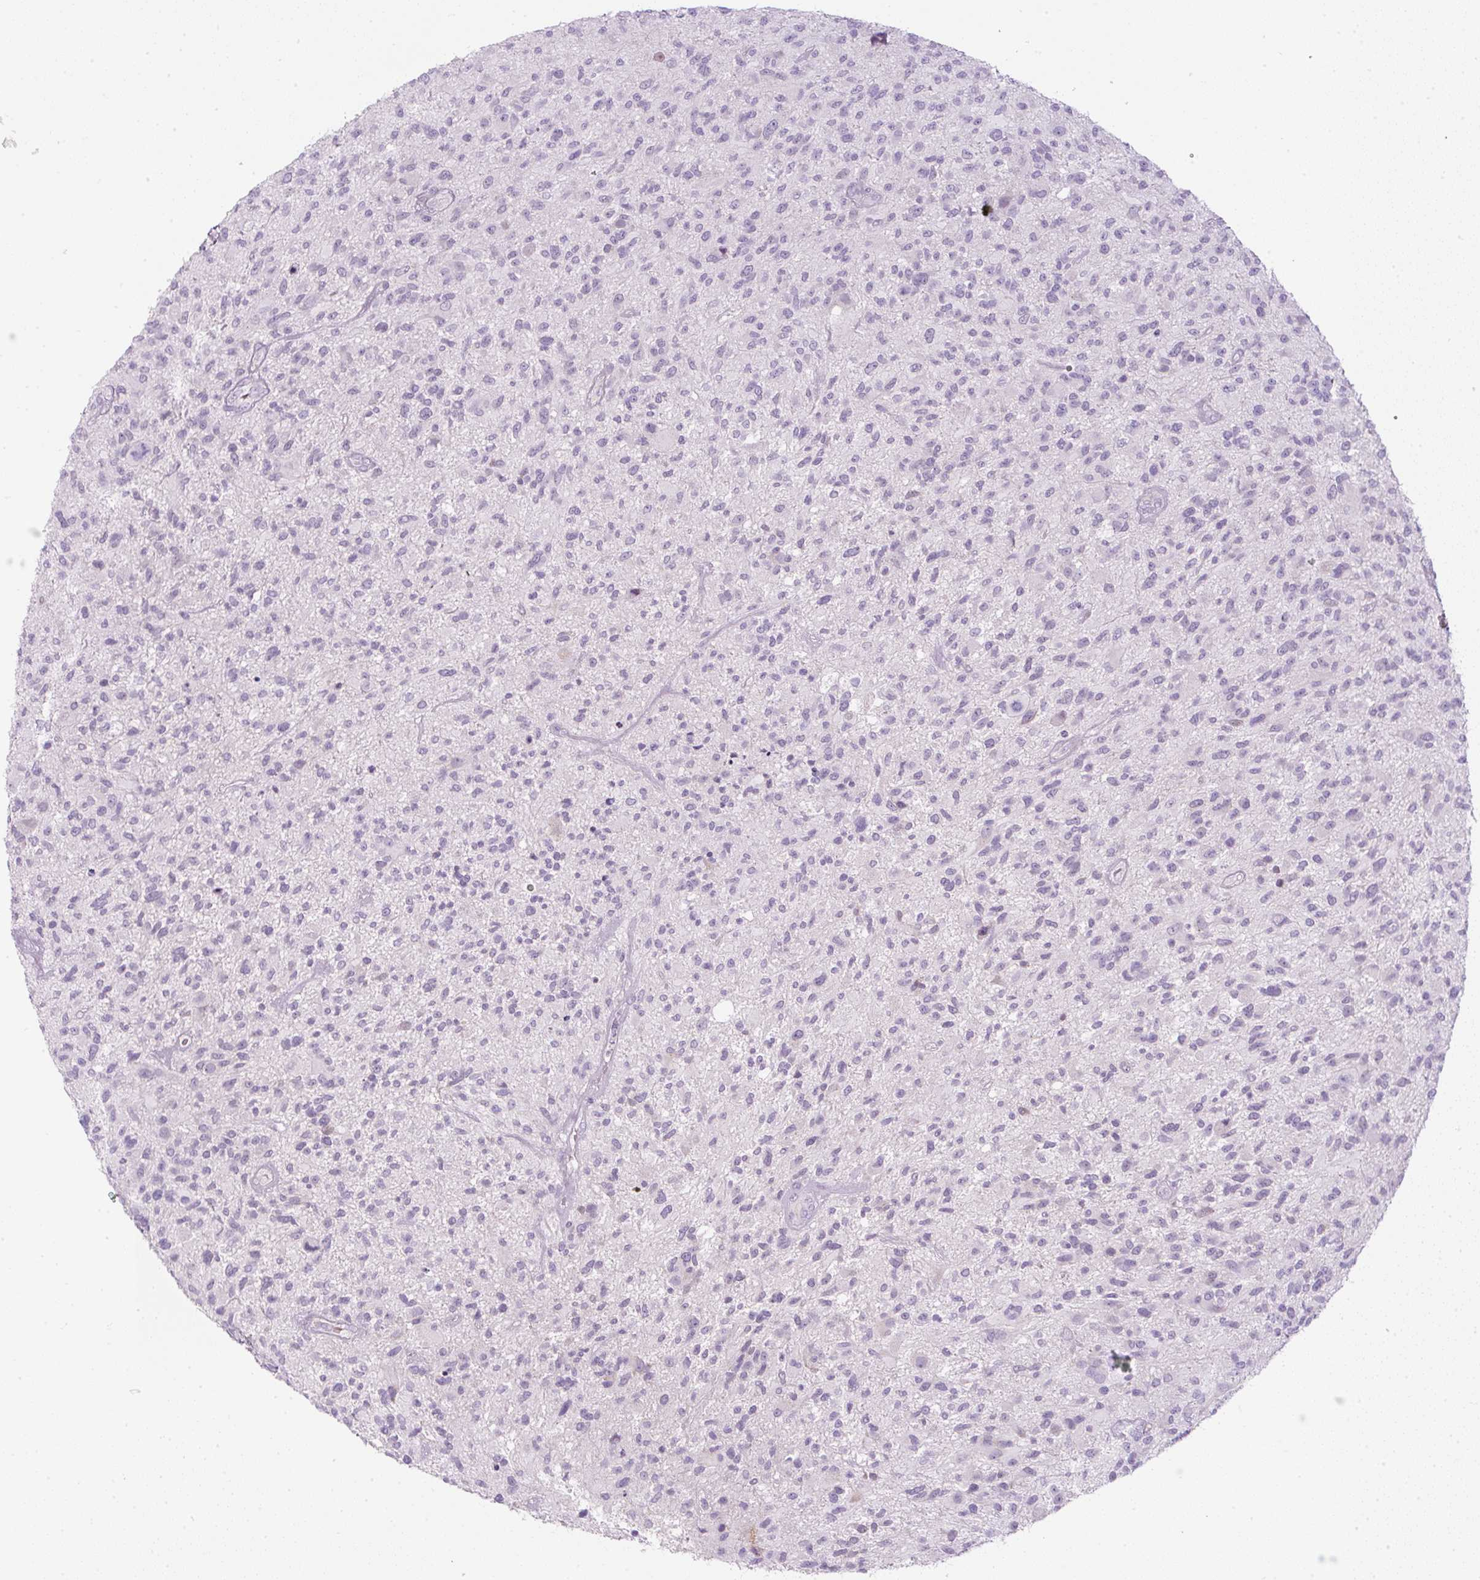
{"staining": {"intensity": "negative", "quantity": "none", "location": "none"}, "tissue": "glioma", "cell_type": "Tumor cells", "image_type": "cancer", "snomed": [{"axis": "morphology", "description": "Glioma, malignant, High grade"}, {"axis": "topography", "description": "Brain"}], "caption": "This is a photomicrograph of immunohistochemistry (IHC) staining of glioma, which shows no expression in tumor cells. (DAB (3,3'-diaminobenzidine) IHC with hematoxylin counter stain).", "gene": "FGFBP3", "patient": {"sex": "male", "age": 47}}